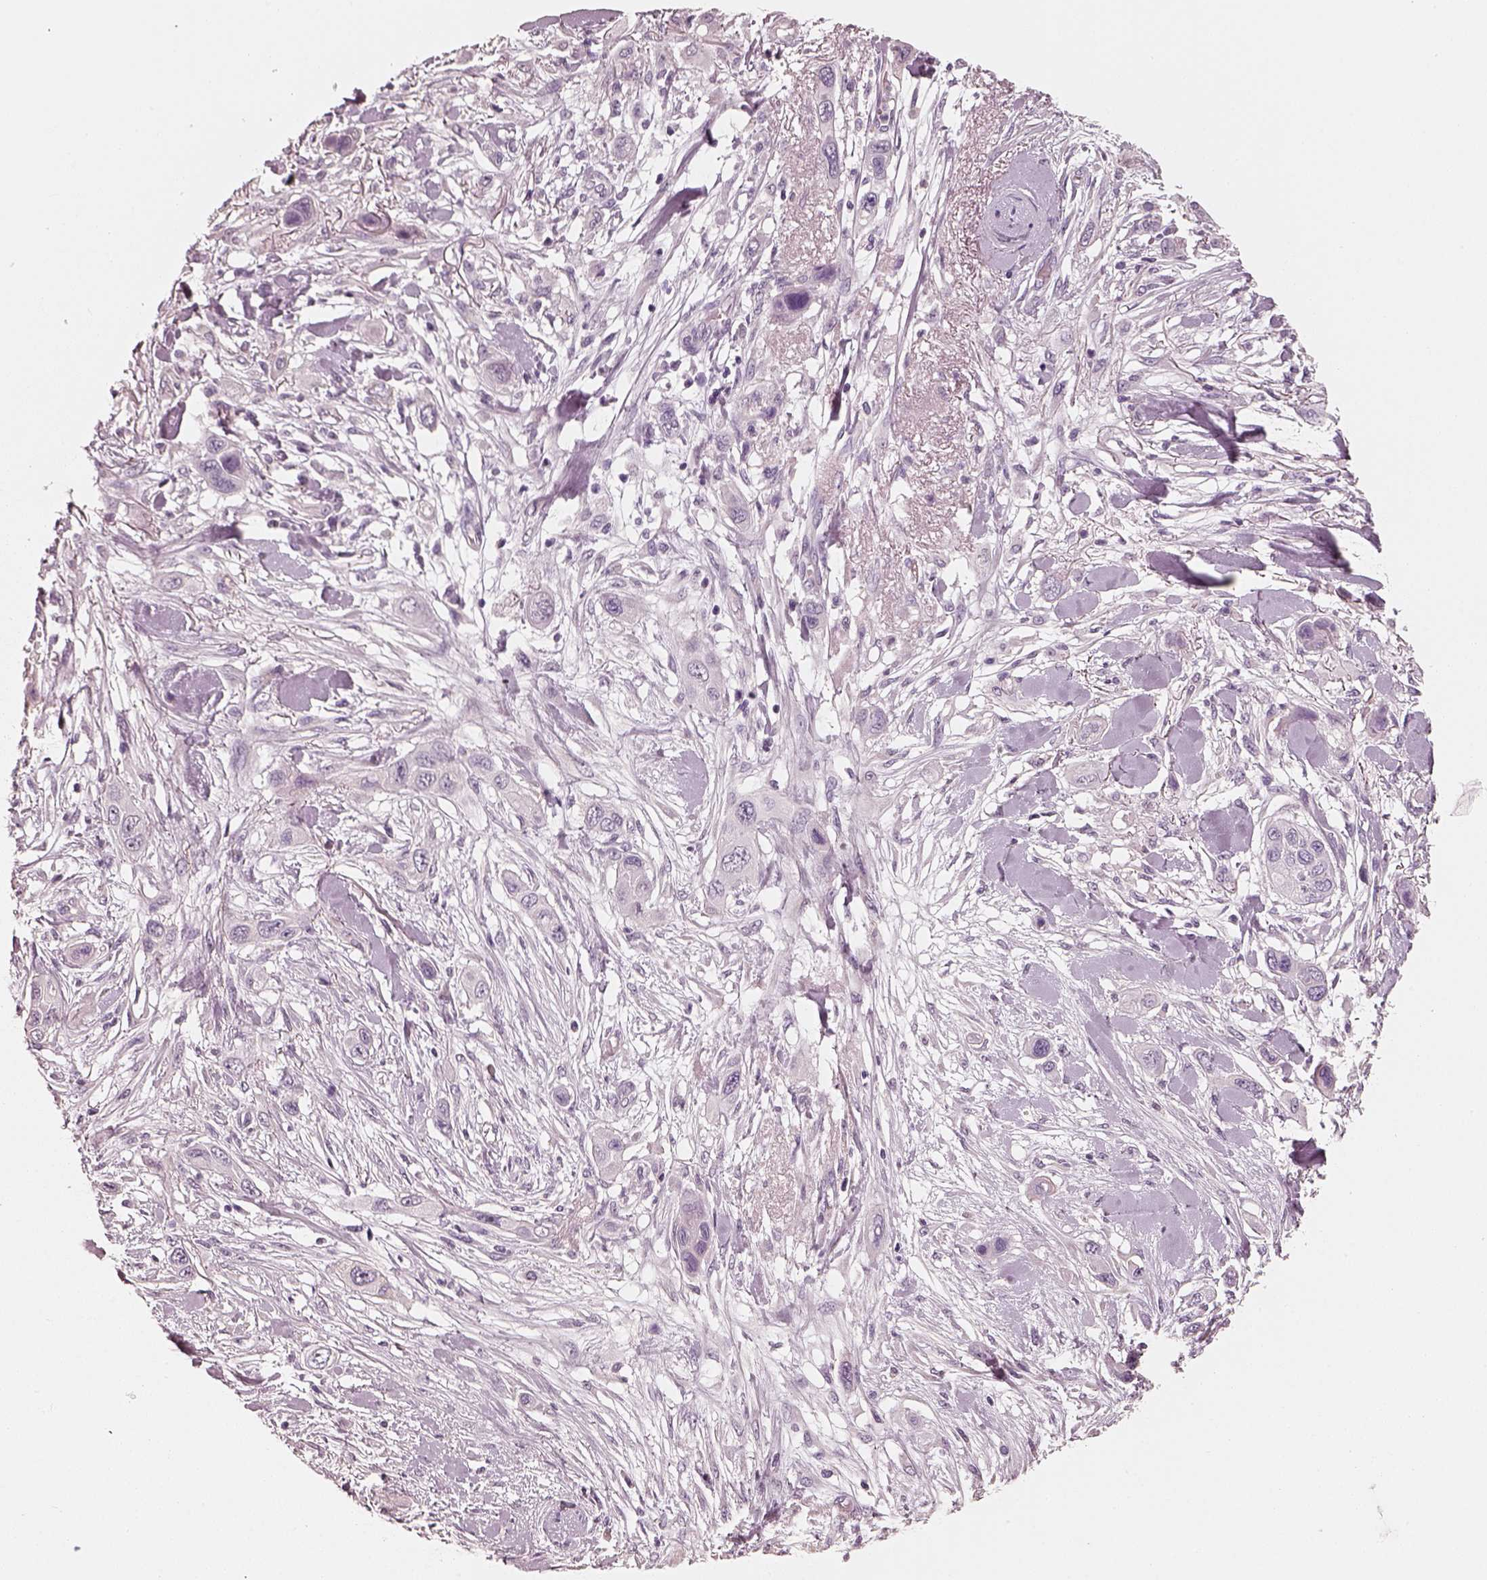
{"staining": {"intensity": "negative", "quantity": "none", "location": "none"}, "tissue": "skin cancer", "cell_type": "Tumor cells", "image_type": "cancer", "snomed": [{"axis": "morphology", "description": "Squamous cell carcinoma, NOS"}, {"axis": "topography", "description": "Skin"}], "caption": "Immunohistochemistry (IHC) of human squamous cell carcinoma (skin) demonstrates no expression in tumor cells. The staining is performed using DAB (3,3'-diaminobenzidine) brown chromogen with nuclei counter-stained in using hematoxylin.", "gene": "RS1", "patient": {"sex": "male", "age": 79}}